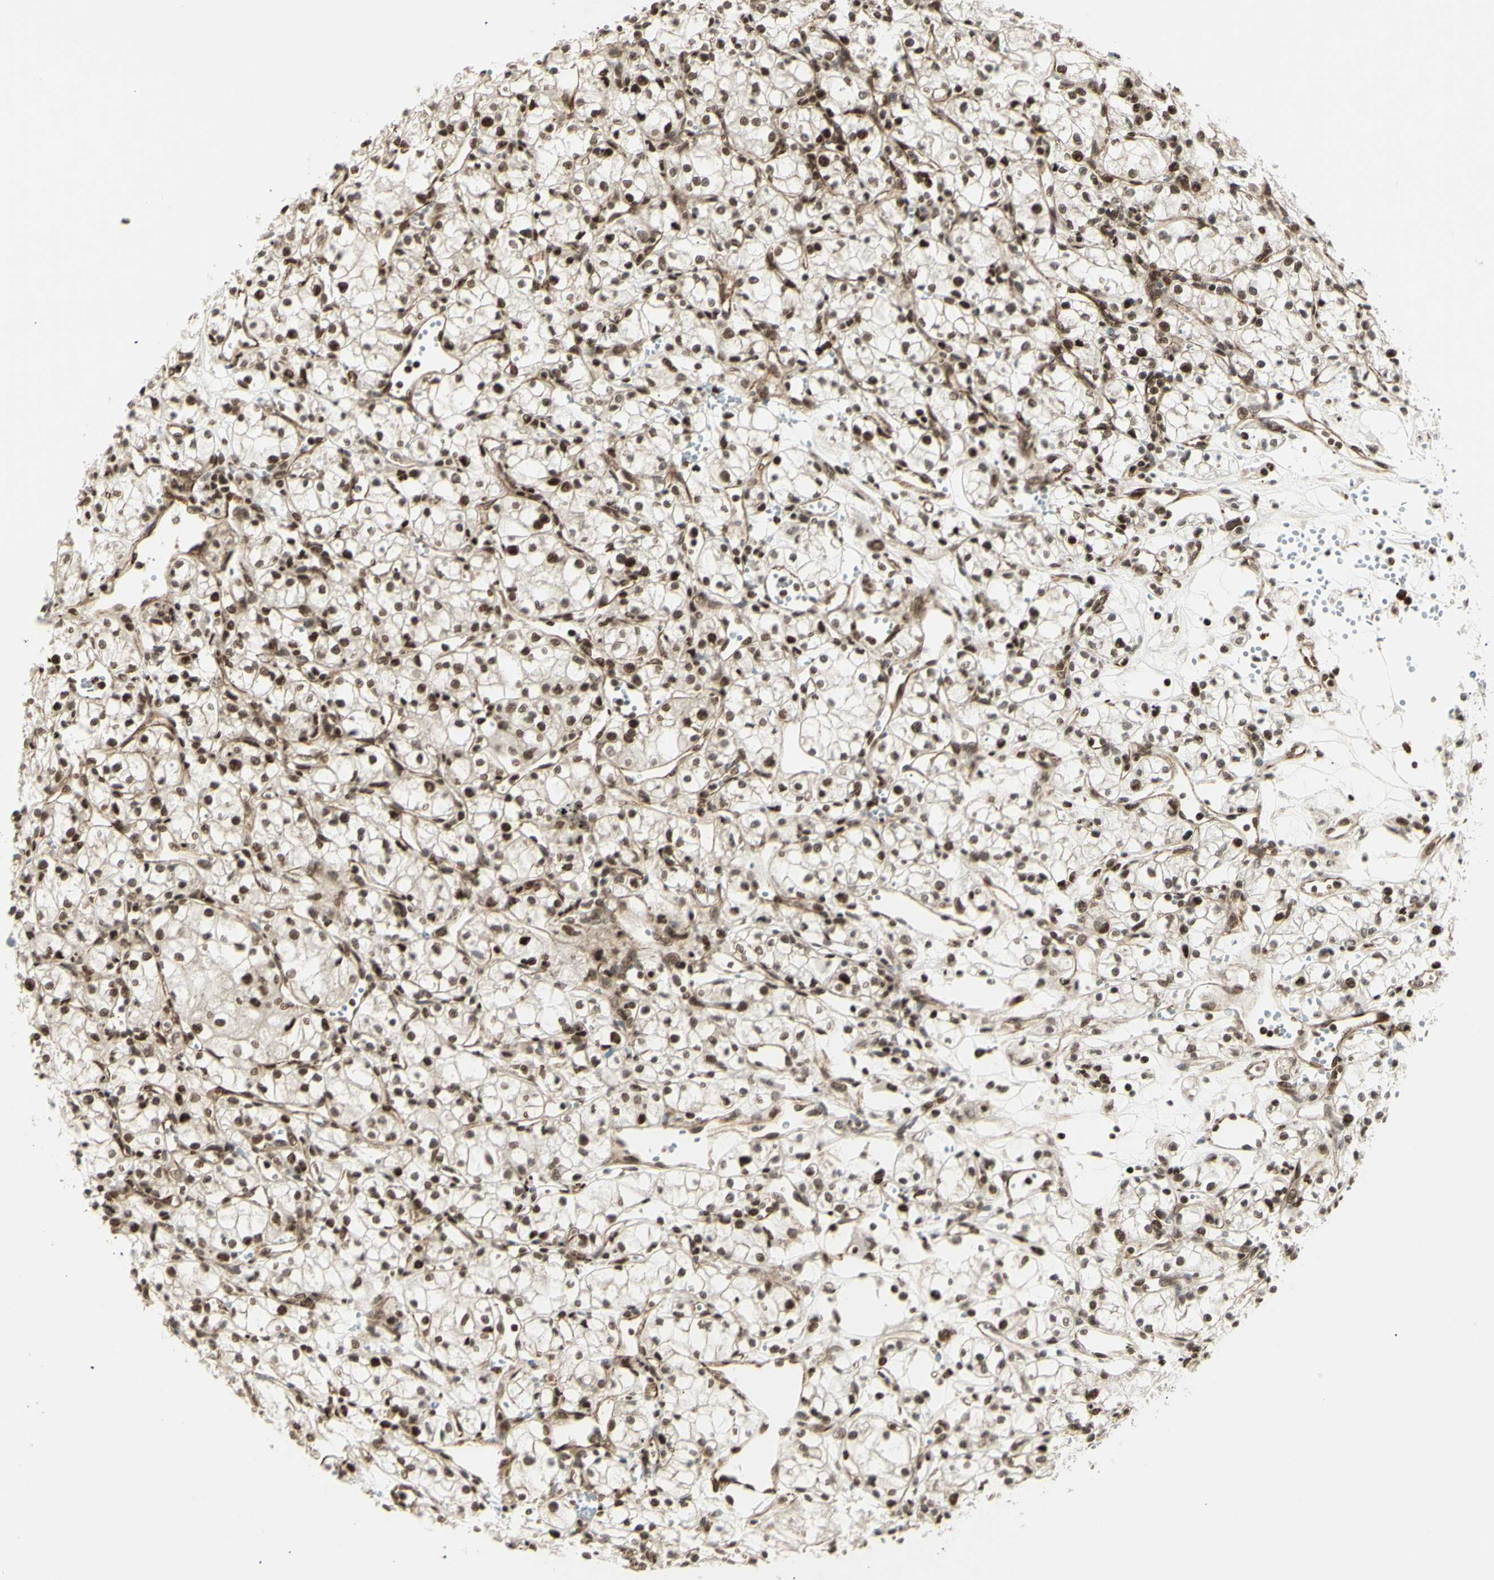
{"staining": {"intensity": "moderate", "quantity": ">75%", "location": "nuclear"}, "tissue": "renal cancer", "cell_type": "Tumor cells", "image_type": "cancer", "snomed": [{"axis": "morphology", "description": "Normal tissue, NOS"}, {"axis": "morphology", "description": "Adenocarcinoma, NOS"}, {"axis": "topography", "description": "Kidney"}], "caption": "An IHC histopathology image of tumor tissue is shown. Protein staining in brown labels moderate nuclear positivity in adenocarcinoma (renal) within tumor cells. (Brightfield microscopy of DAB IHC at high magnification).", "gene": "ZMYM6", "patient": {"sex": "male", "age": 59}}